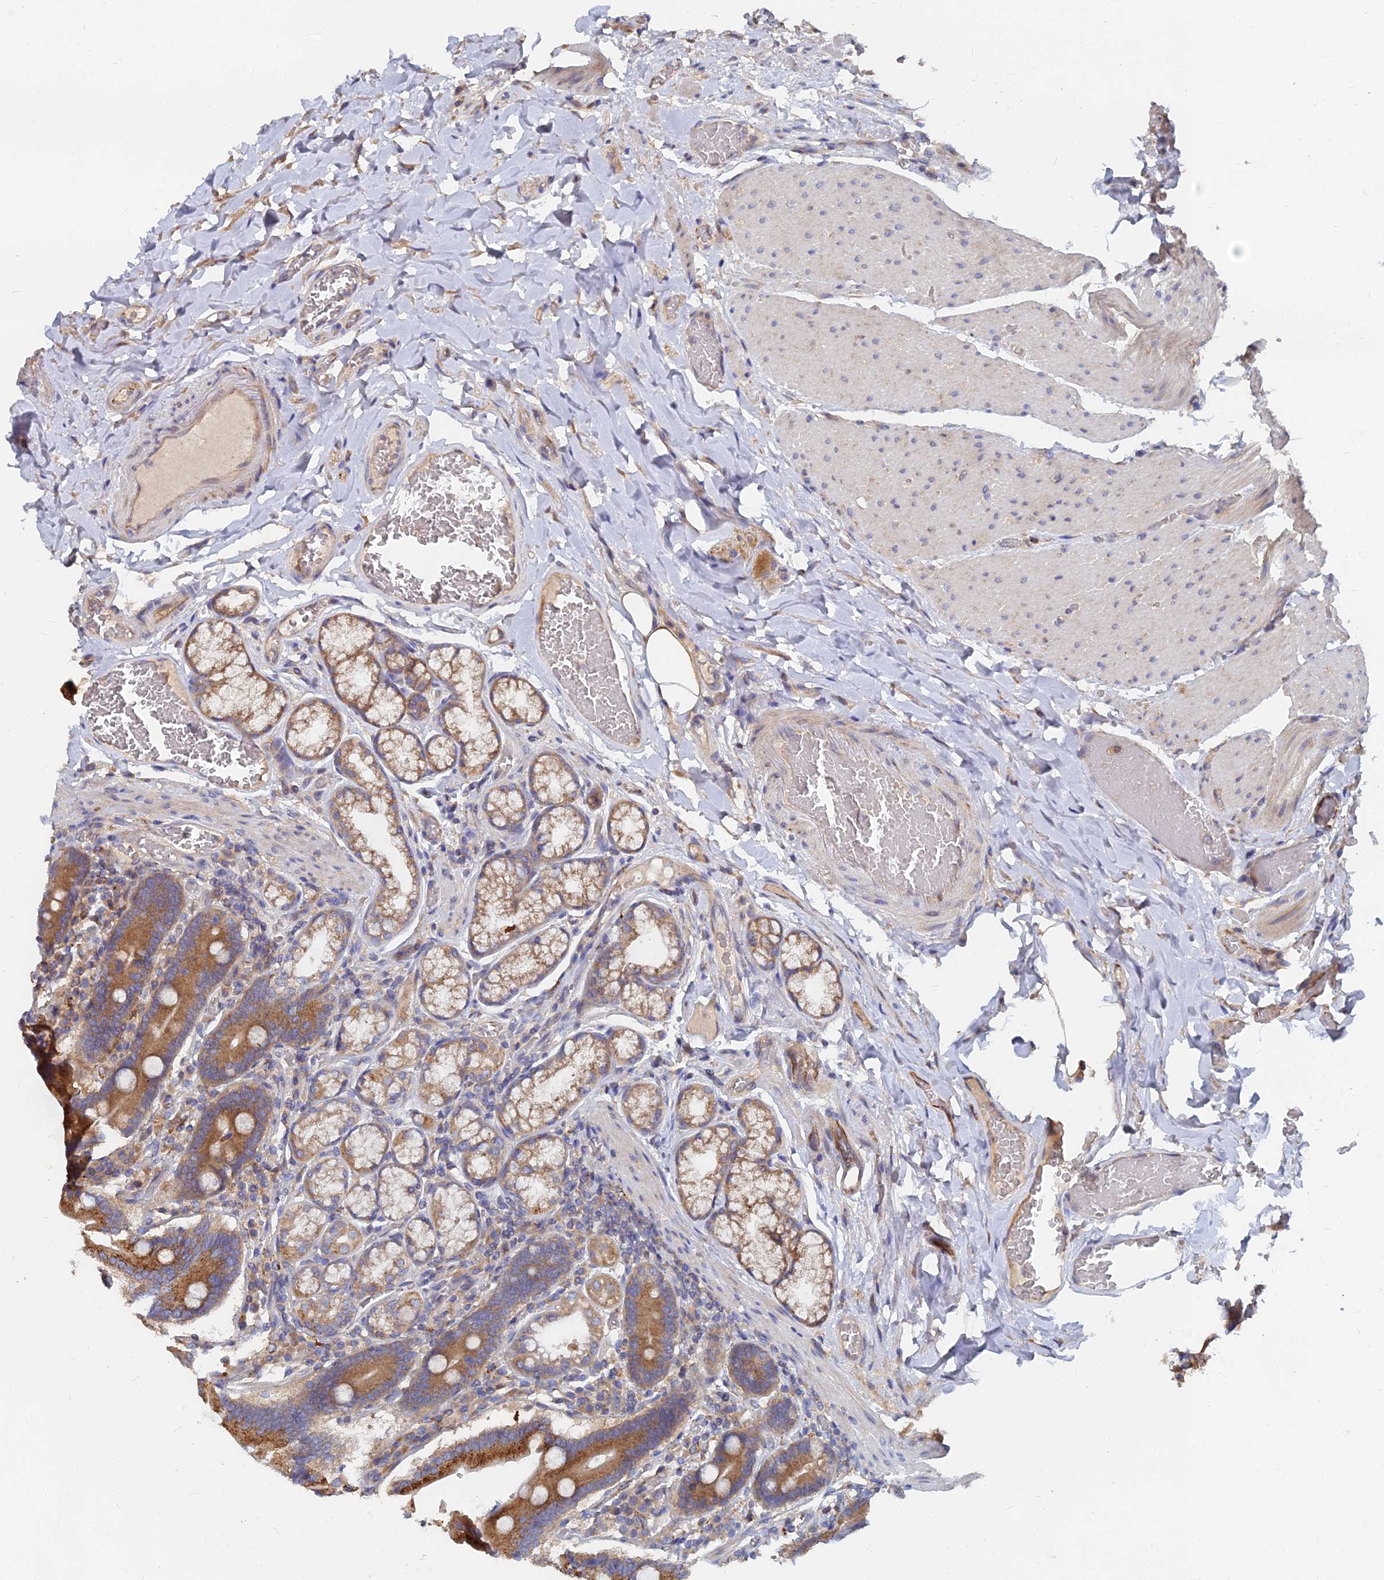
{"staining": {"intensity": "strong", "quantity": ">75%", "location": "cytoplasmic/membranous"}, "tissue": "duodenum", "cell_type": "Glandular cells", "image_type": "normal", "snomed": [{"axis": "morphology", "description": "Normal tissue, NOS"}, {"axis": "topography", "description": "Duodenum"}], "caption": "Glandular cells reveal strong cytoplasmic/membranous positivity in about >75% of cells in normal duodenum.", "gene": "CCZ1B", "patient": {"sex": "female", "age": 62}}